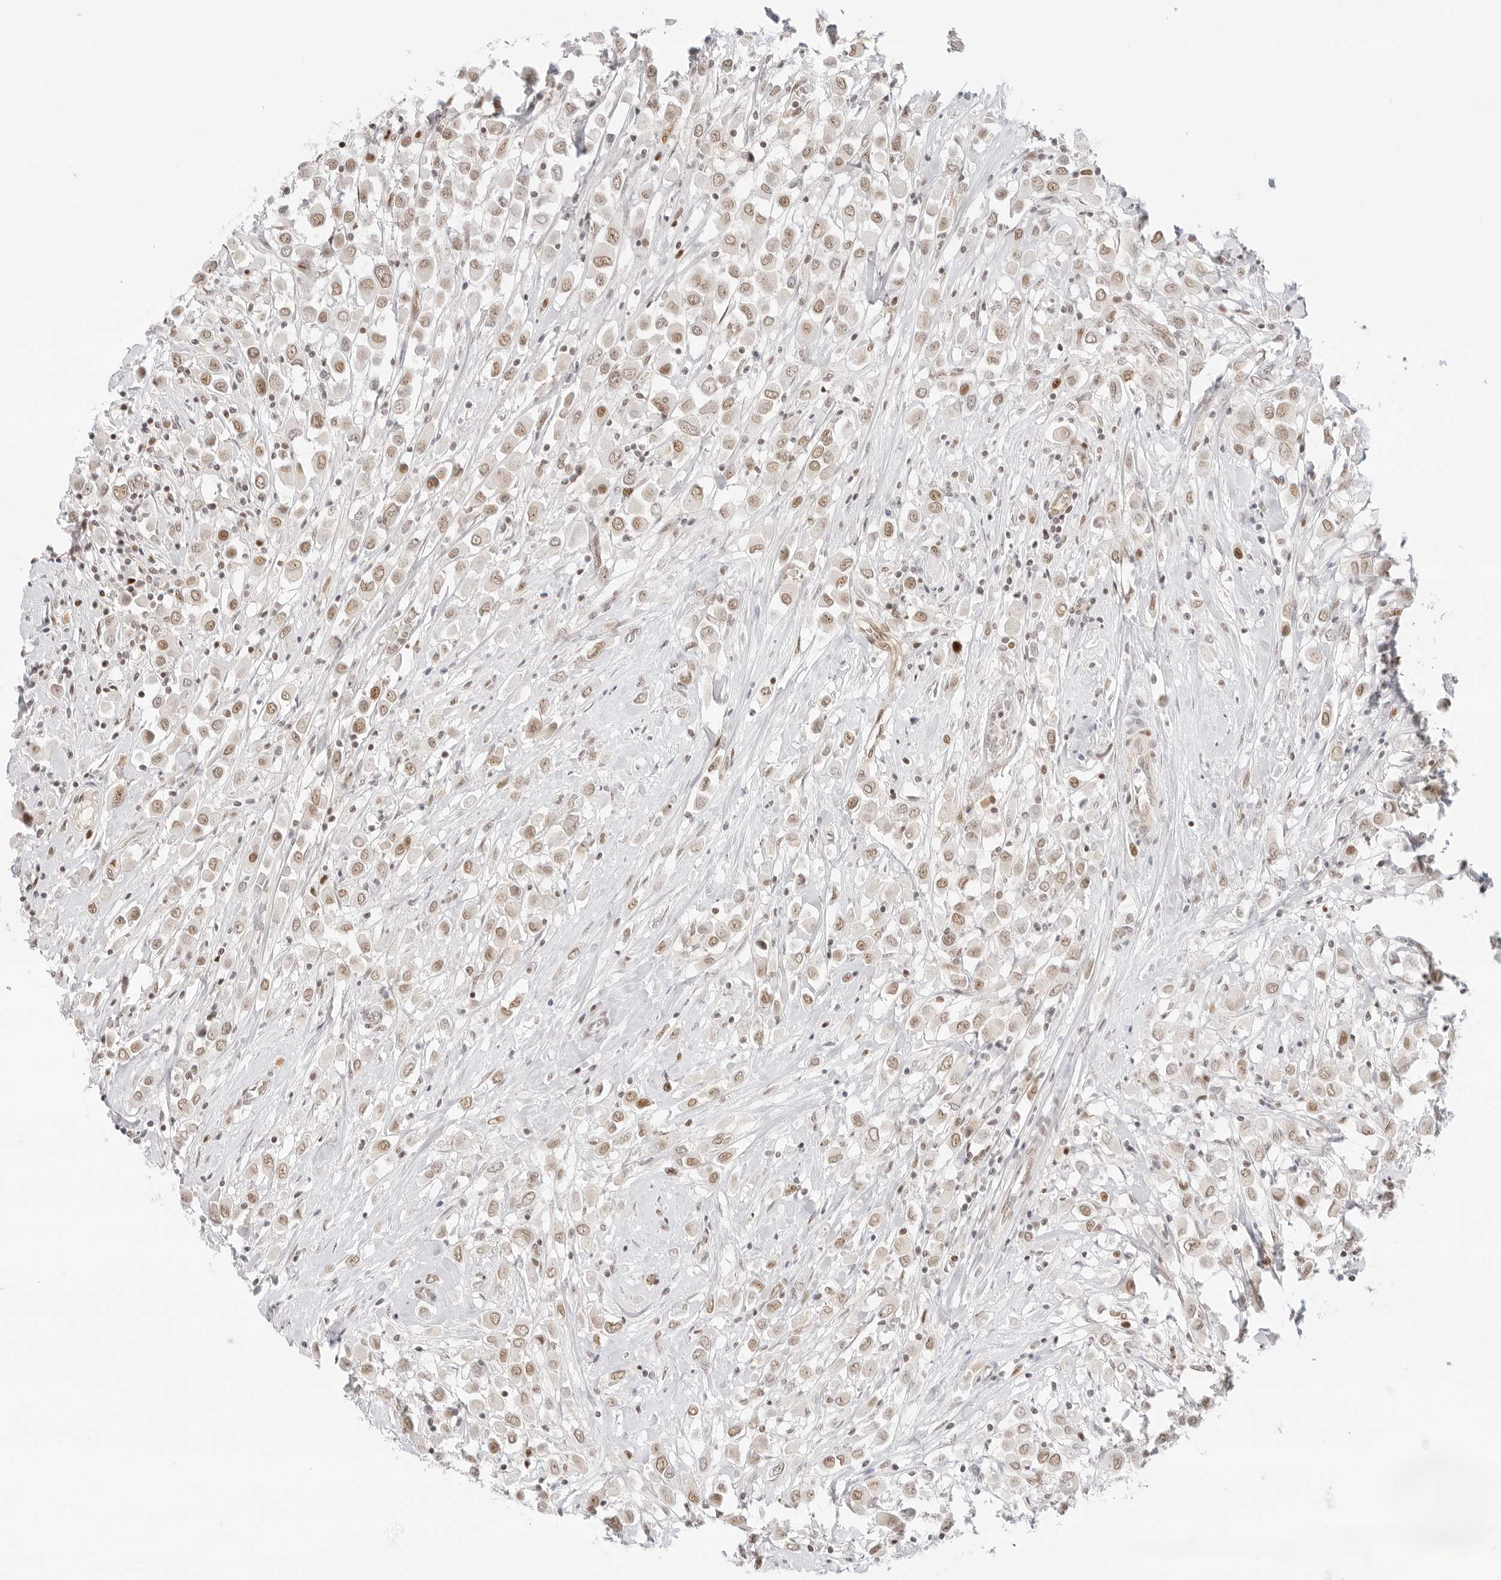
{"staining": {"intensity": "moderate", "quantity": ">75%", "location": "nuclear"}, "tissue": "breast cancer", "cell_type": "Tumor cells", "image_type": "cancer", "snomed": [{"axis": "morphology", "description": "Duct carcinoma"}, {"axis": "topography", "description": "Breast"}], "caption": "This photomicrograph exhibits breast infiltrating ductal carcinoma stained with immunohistochemistry (IHC) to label a protein in brown. The nuclear of tumor cells show moderate positivity for the protein. Nuclei are counter-stained blue.", "gene": "ITGA6", "patient": {"sex": "female", "age": 61}}